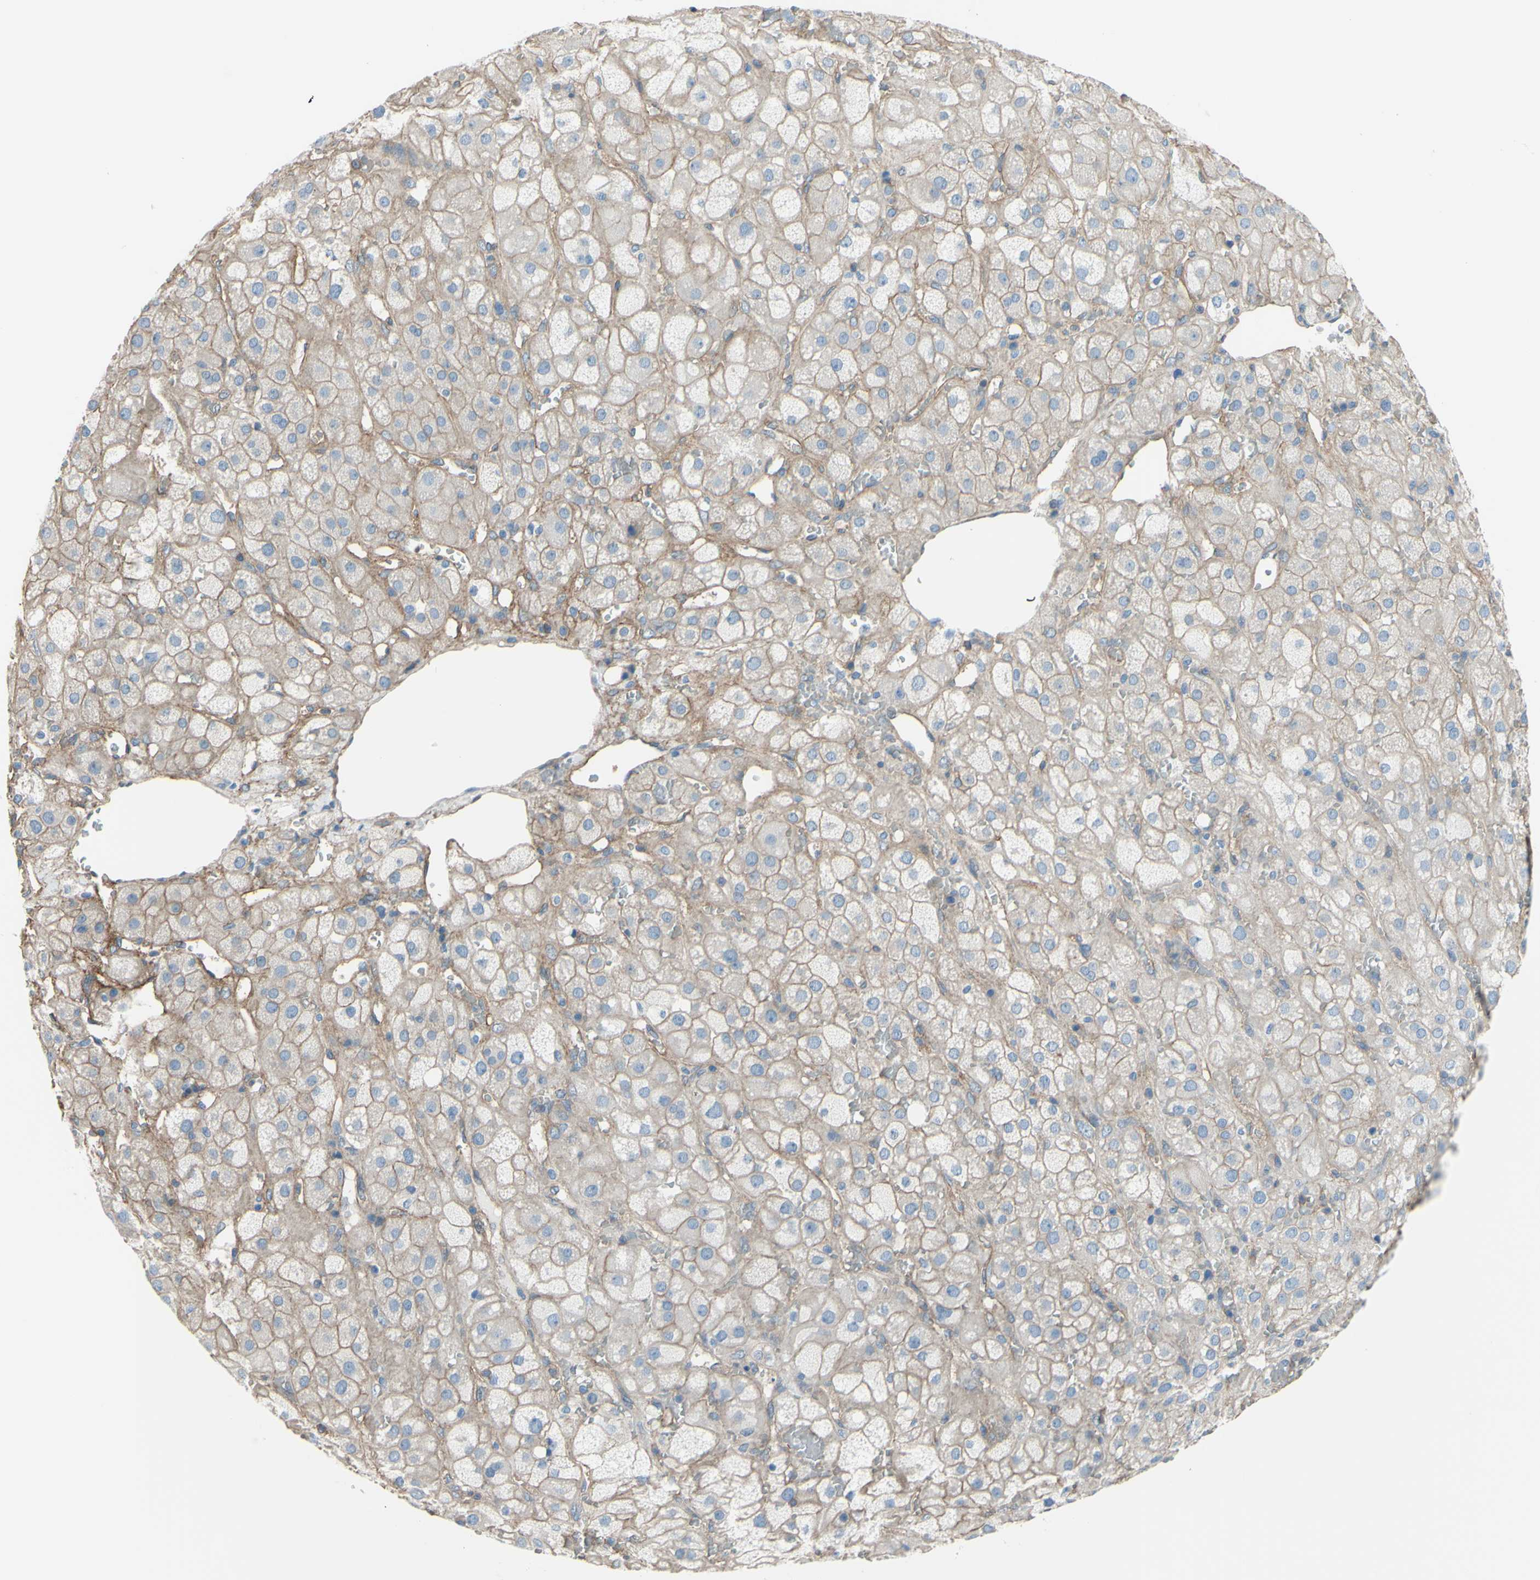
{"staining": {"intensity": "weak", "quantity": ">75%", "location": "cytoplasmic/membranous"}, "tissue": "adrenal gland", "cell_type": "Glandular cells", "image_type": "normal", "snomed": [{"axis": "morphology", "description": "Normal tissue, NOS"}, {"axis": "topography", "description": "Adrenal gland"}], "caption": "Glandular cells demonstrate low levels of weak cytoplasmic/membranous staining in about >75% of cells in benign adrenal gland. The protein is shown in brown color, while the nuclei are stained blue.", "gene": "ADD1", "patient": {"sex": "female", "age": 47}}